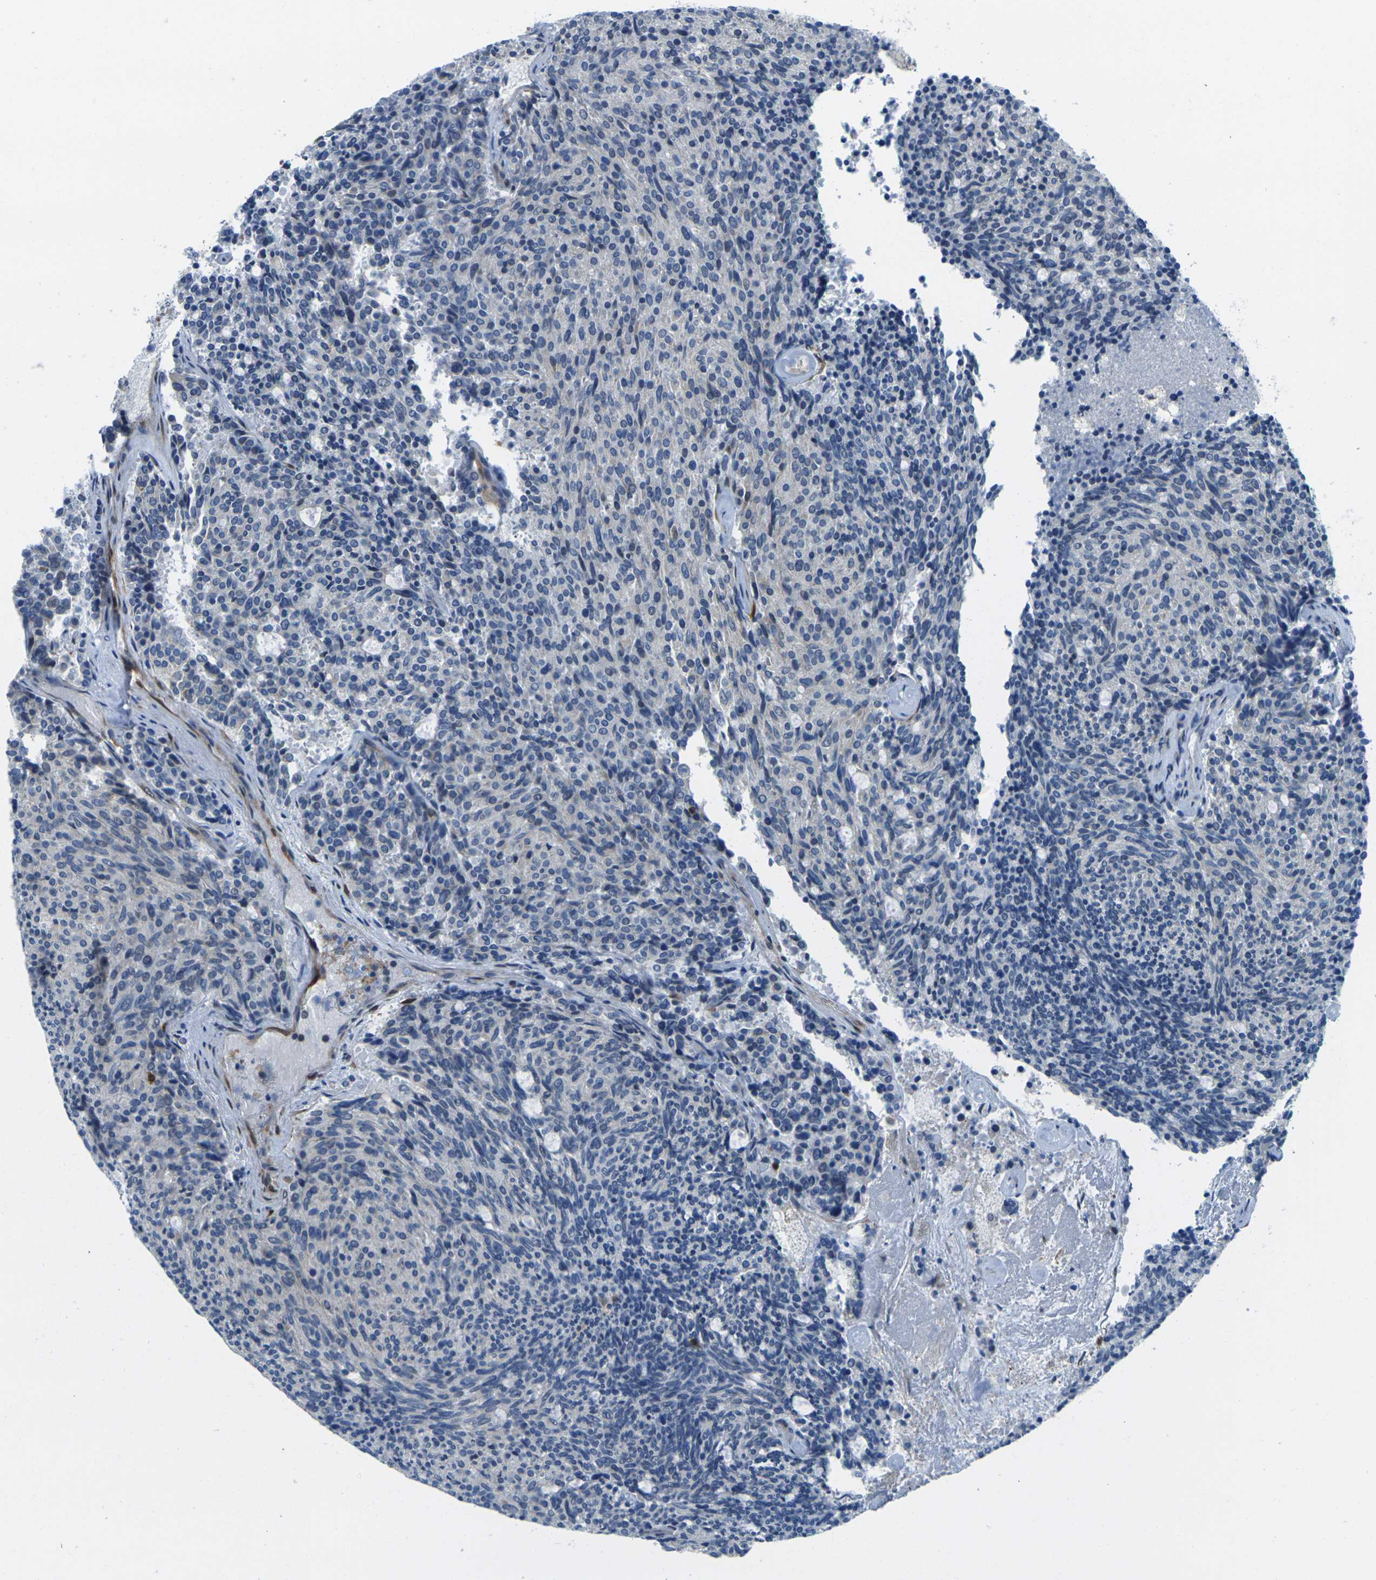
{"staining": {"intensity": "negative", "quantity": "none", "location": "none"}, "tissue": "carcinoid", "cell_type": "Tumor cells", "image_type": "cancer", "snomed": [{"axis": "morphology", "description": "Carcinoid, malignant, NOS"}, {"axis": "topography", "description": "Pancreas"}], "caption": "Tumor cells are negative for brown protein staining in carcinoid.", "gene": "LASP1", "patient": {"sex": "female", "age": 54}}